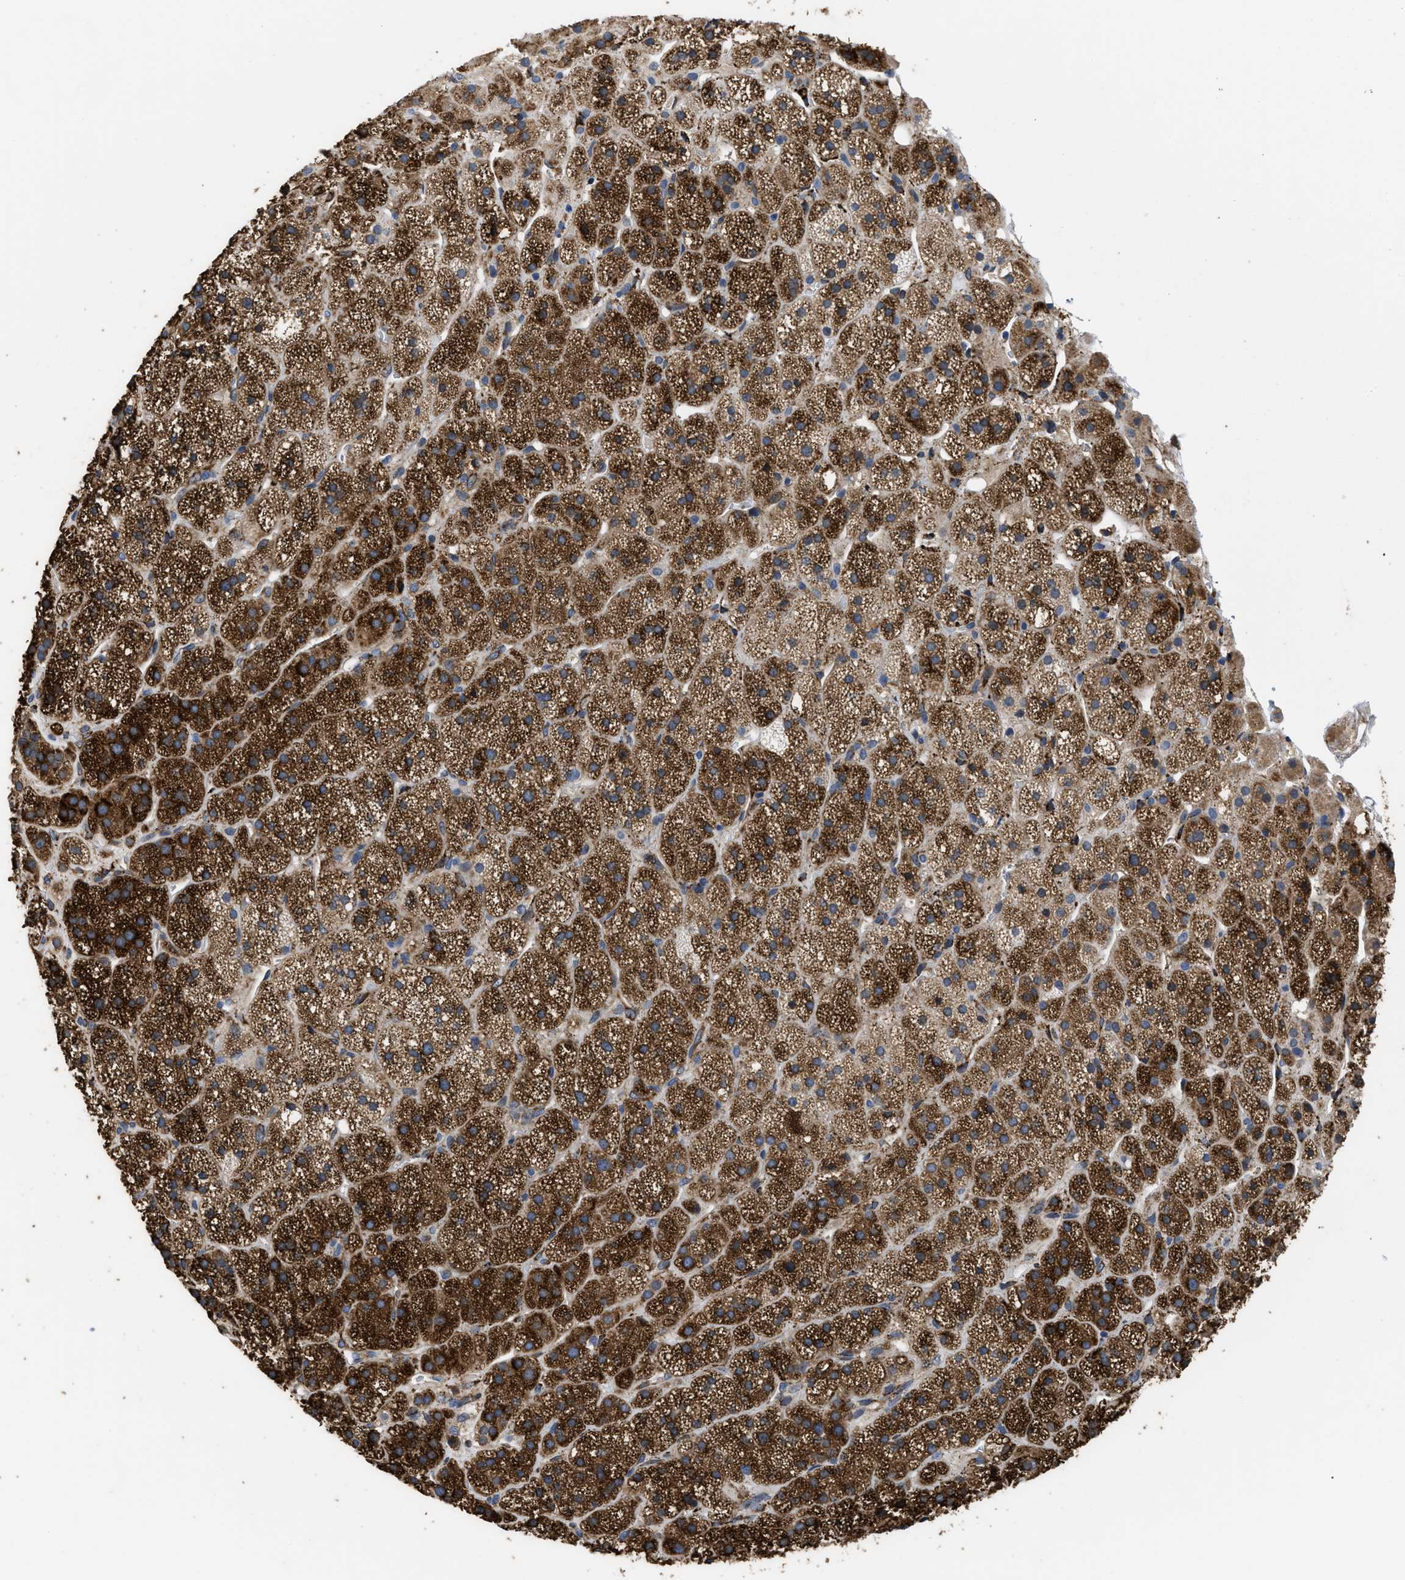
{"staining": {"intensity": "strong", "quantity": ">75%", "location": "cytoplasmic/membranous"}, "tissue": "adrenal gland", "cell_type": "Glandular cells", "image_type": "normal", "snomed": [{"axis": "morphology", "description": "Normal tissue, NOS"}, {"axis": "topography", "description": "Adrenal gland"}], "caption": "A brown stain labels strong cytoplasmic/membranous expression of a protein in glandular cells of benign adrenal gland. (DAB (3,3'-diaminobenzidine) IHC with brightfield microscopy, high magnification).", "gene": "SQLE", "patient": {"sex": "male", "age": 56}}